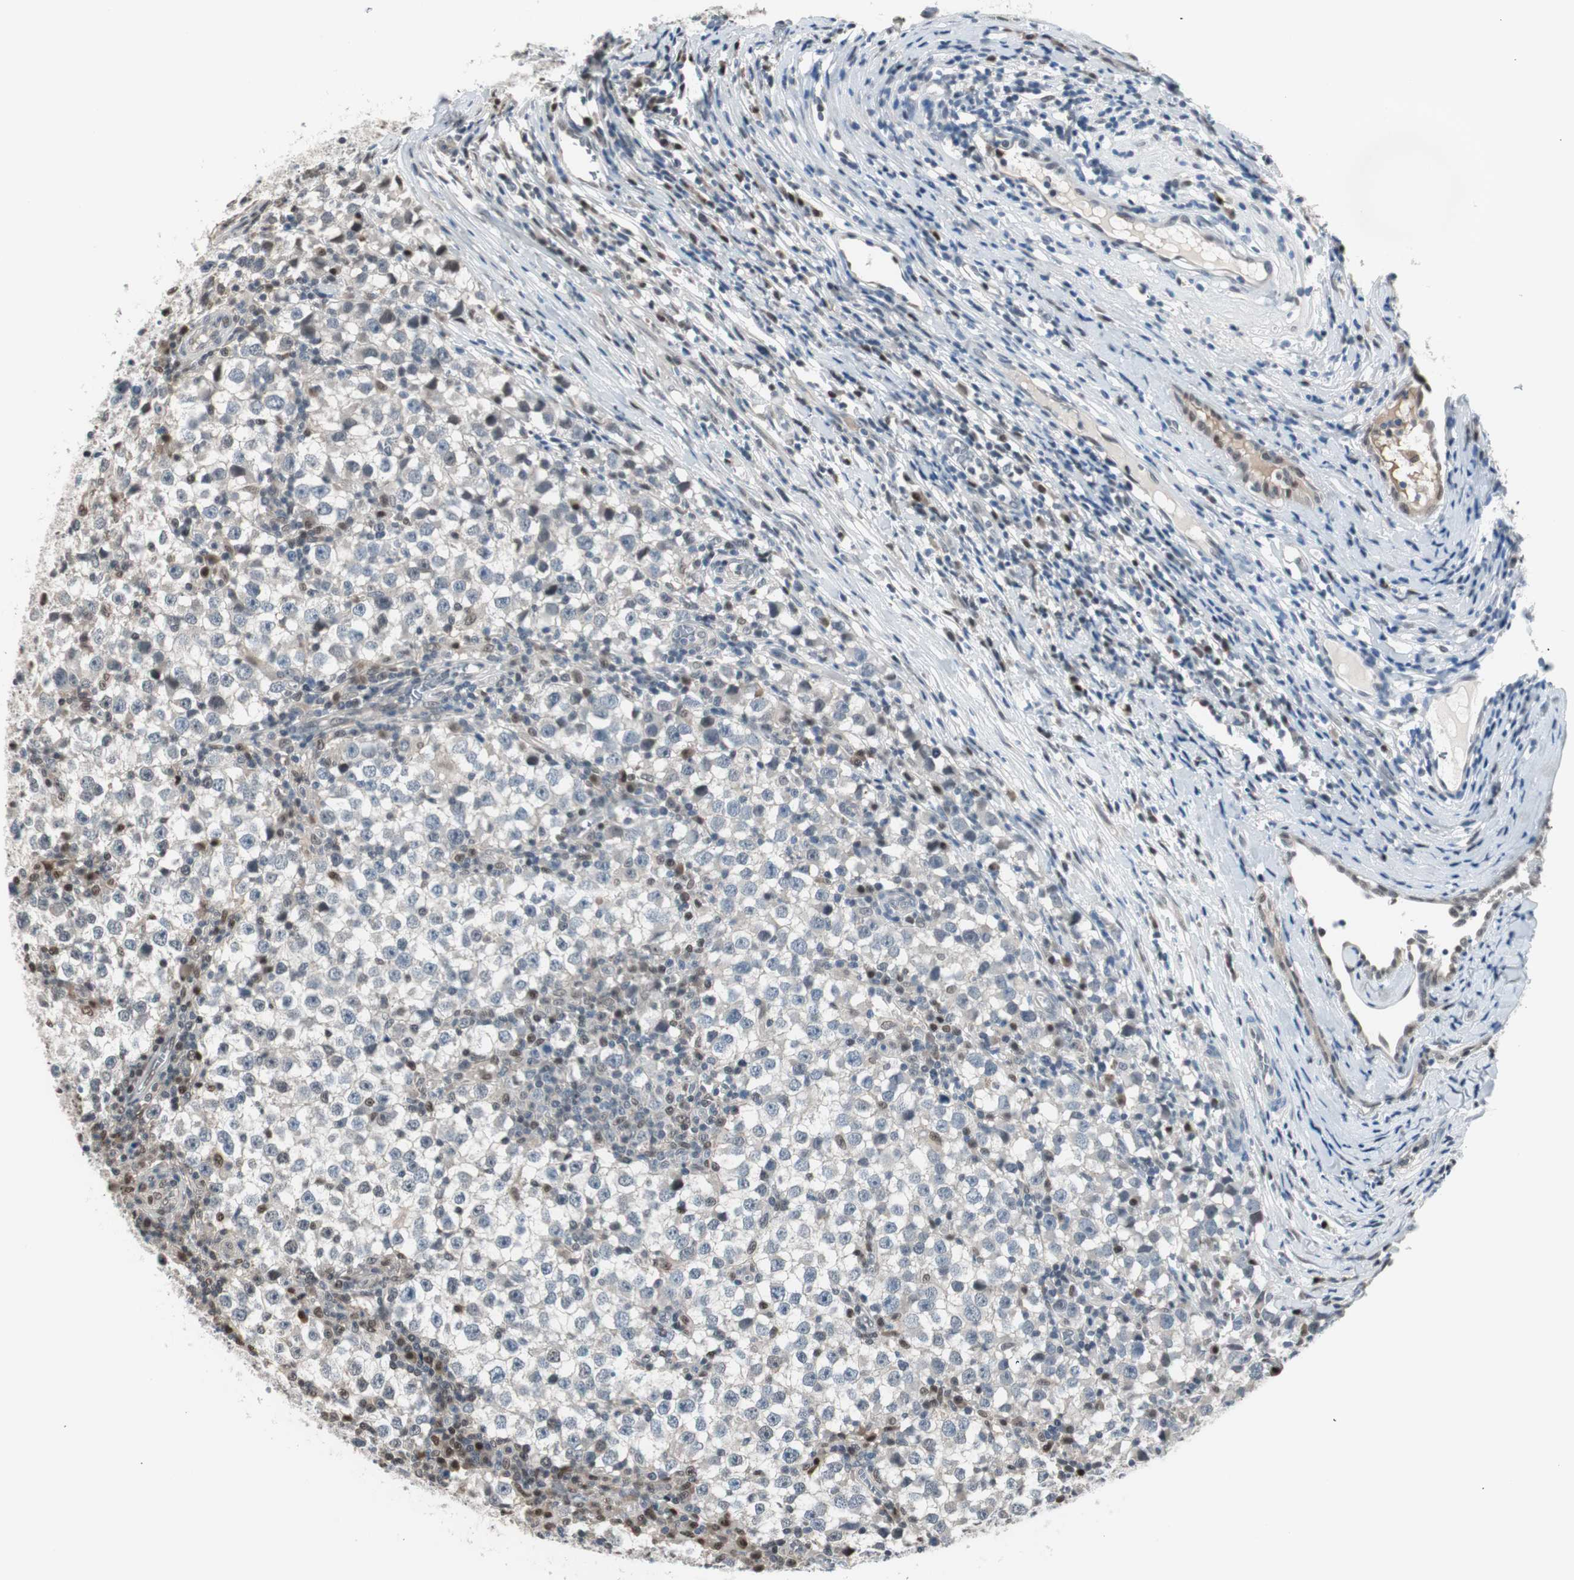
{"staining": {"intensity": "weak", "quantity": "<25%", "location": "cytoplasmic/membranous"}, "tissue": "testis cancer", "cell_type": "Tumor cells", "image_type": "cancer", "snomed": [{"axis": "morphology", "description": "Seminoma, NOS"}, {"axis": "topography", "description": "Testis"}], "caption": "DAB immunohistochemical staining of seminoma (testis) reveals no significant expression in tumor cells. (Stains: DAB (3,3'-diaminobenzidine) immunohistochemistry with hematoxylin counter stain, Microscopy: brightfield microscopy at high magnification).", "gene": "LONP2", "patient": {"sex": "male", "age": 65}}